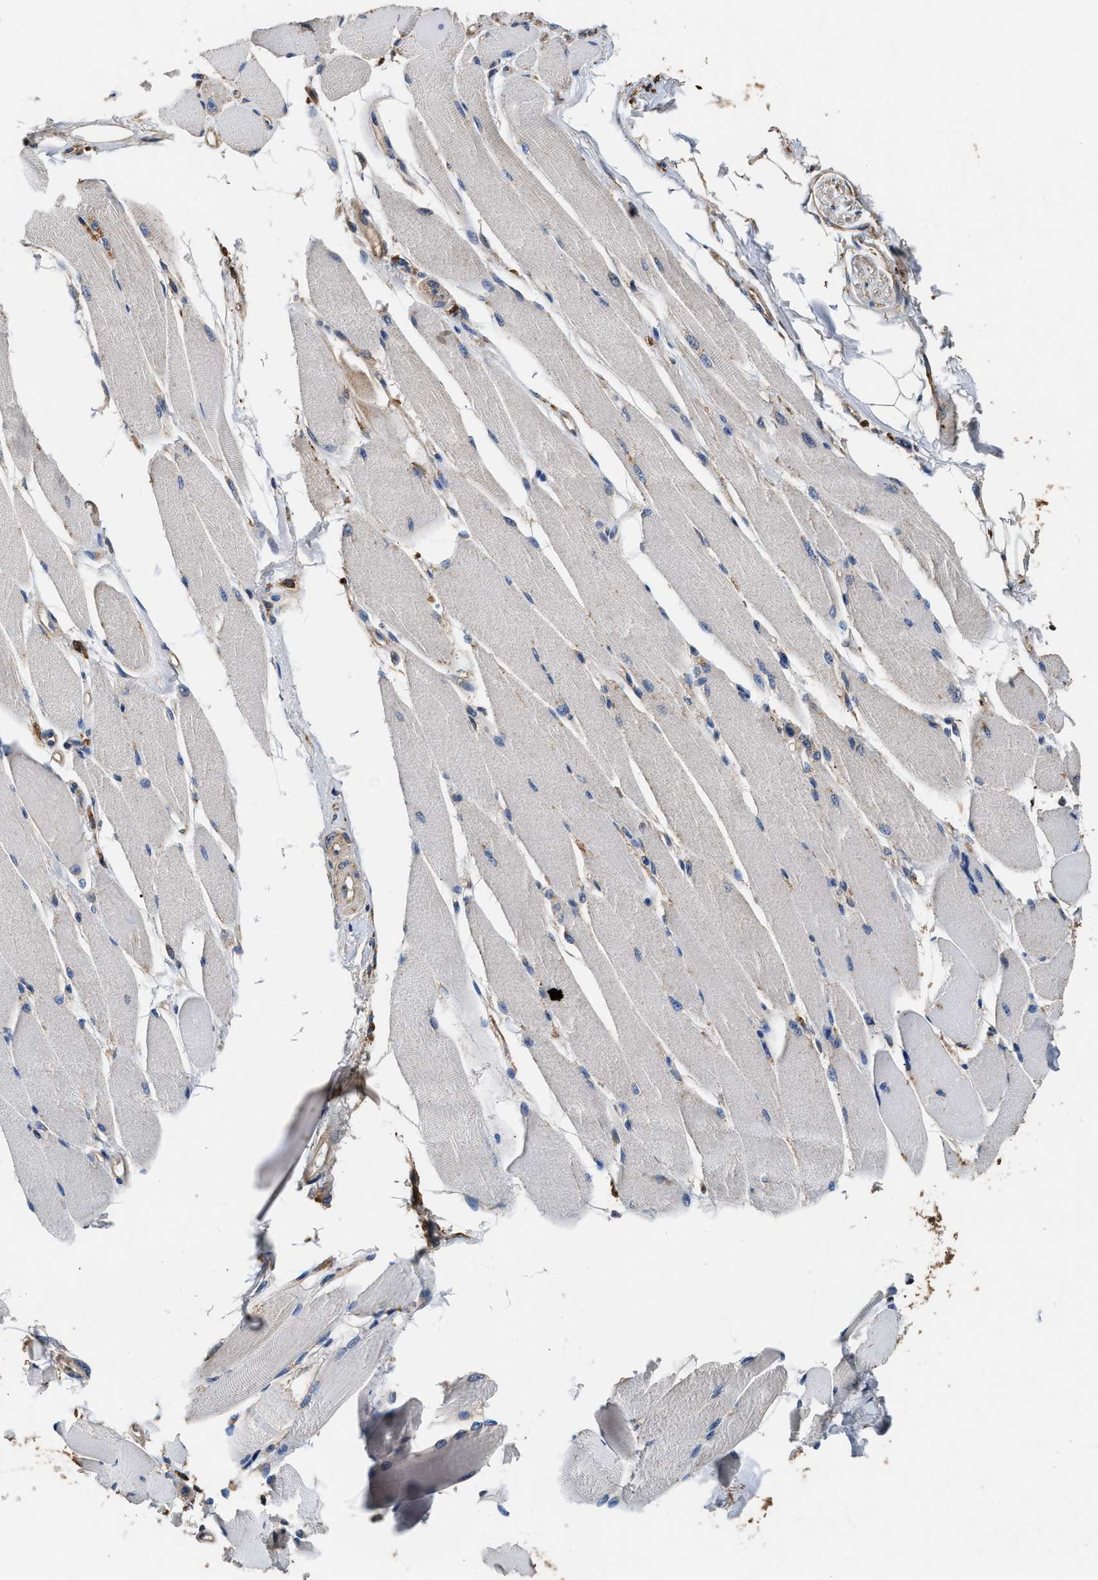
{"staining": {"intensity": "negative", "quantity": "none", "location": "none"}, "tissue": "skeletal muscle", "cell_type": "Myocytes", "image_type": "normal", "snomed": [{"axis": "morphology", "description": "Normal tissue, NOS"}, {"axis": "topography", "description": "Skeletal muscle"}, {"axis": "topography", "description": "Peripheral nerve tissue"}], "caption": "Photomicrograph shows no significant protein positivity in myocytes of normal skeletal muscle.", "gene": "KLB", "patient": {"sex": "female", "age": 84}}